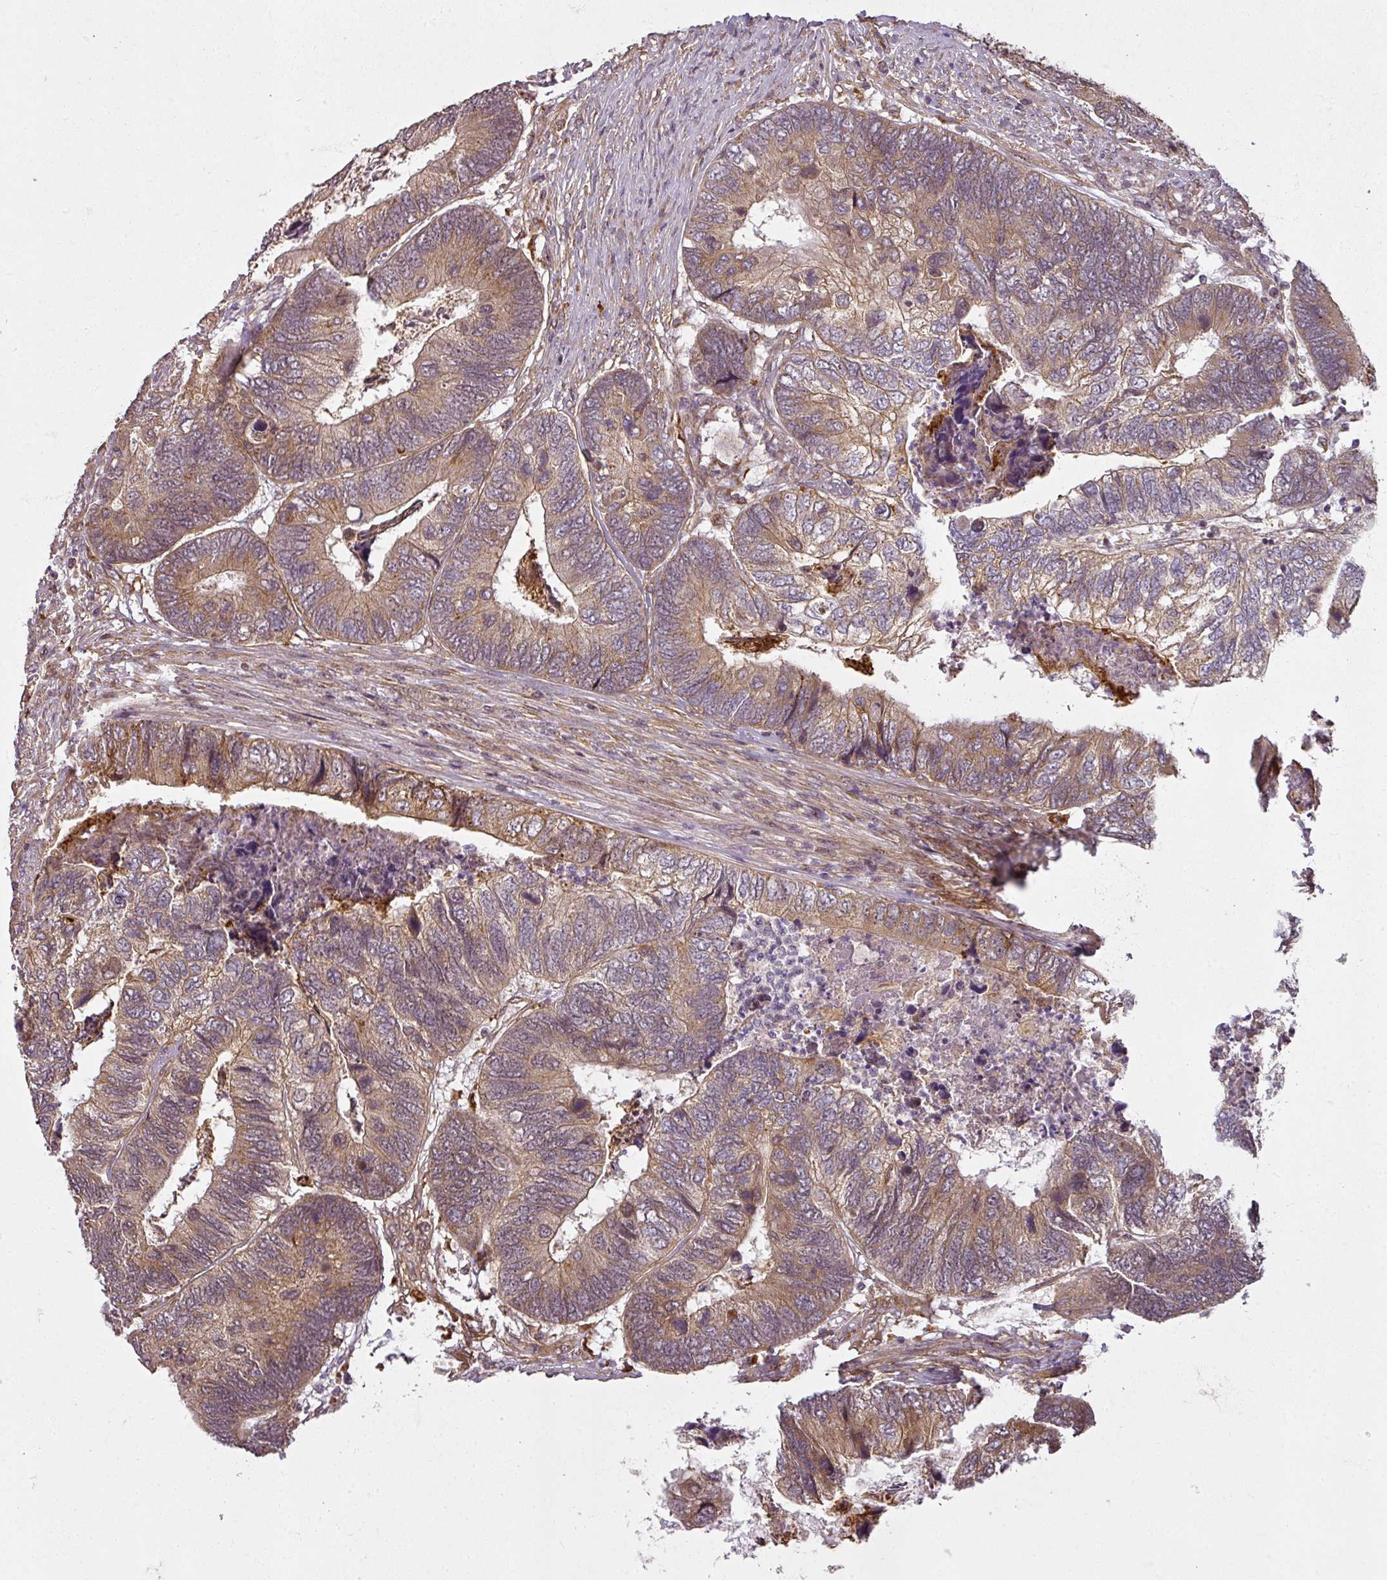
{"staining": {"intensity": "moderate", "quantity": ">75%", "location": "cytoplasmic/membranous"}, "tissue": "colorectal cancer", "cell_type": "Tumor cells", "image_type": "cancer", "snomed": [{"axis": "morphology", "description": "Adenocarcinoma, NOS"}, {"axis": "topography", "description": "Colon"}], "caption": "Immunohistochemistry histopathology image of neoplastic tissue: colorectal adenocarcinoma stained using immunohistochemistry shows medium levels of moderate protein expression localized specifically in the cytoplasmic/membranous of tumor cells, appearing as a cytoplasmic/membranous brown color.", "gene": "DIMT1", "patient": {"sex": "female", "age": 67}}